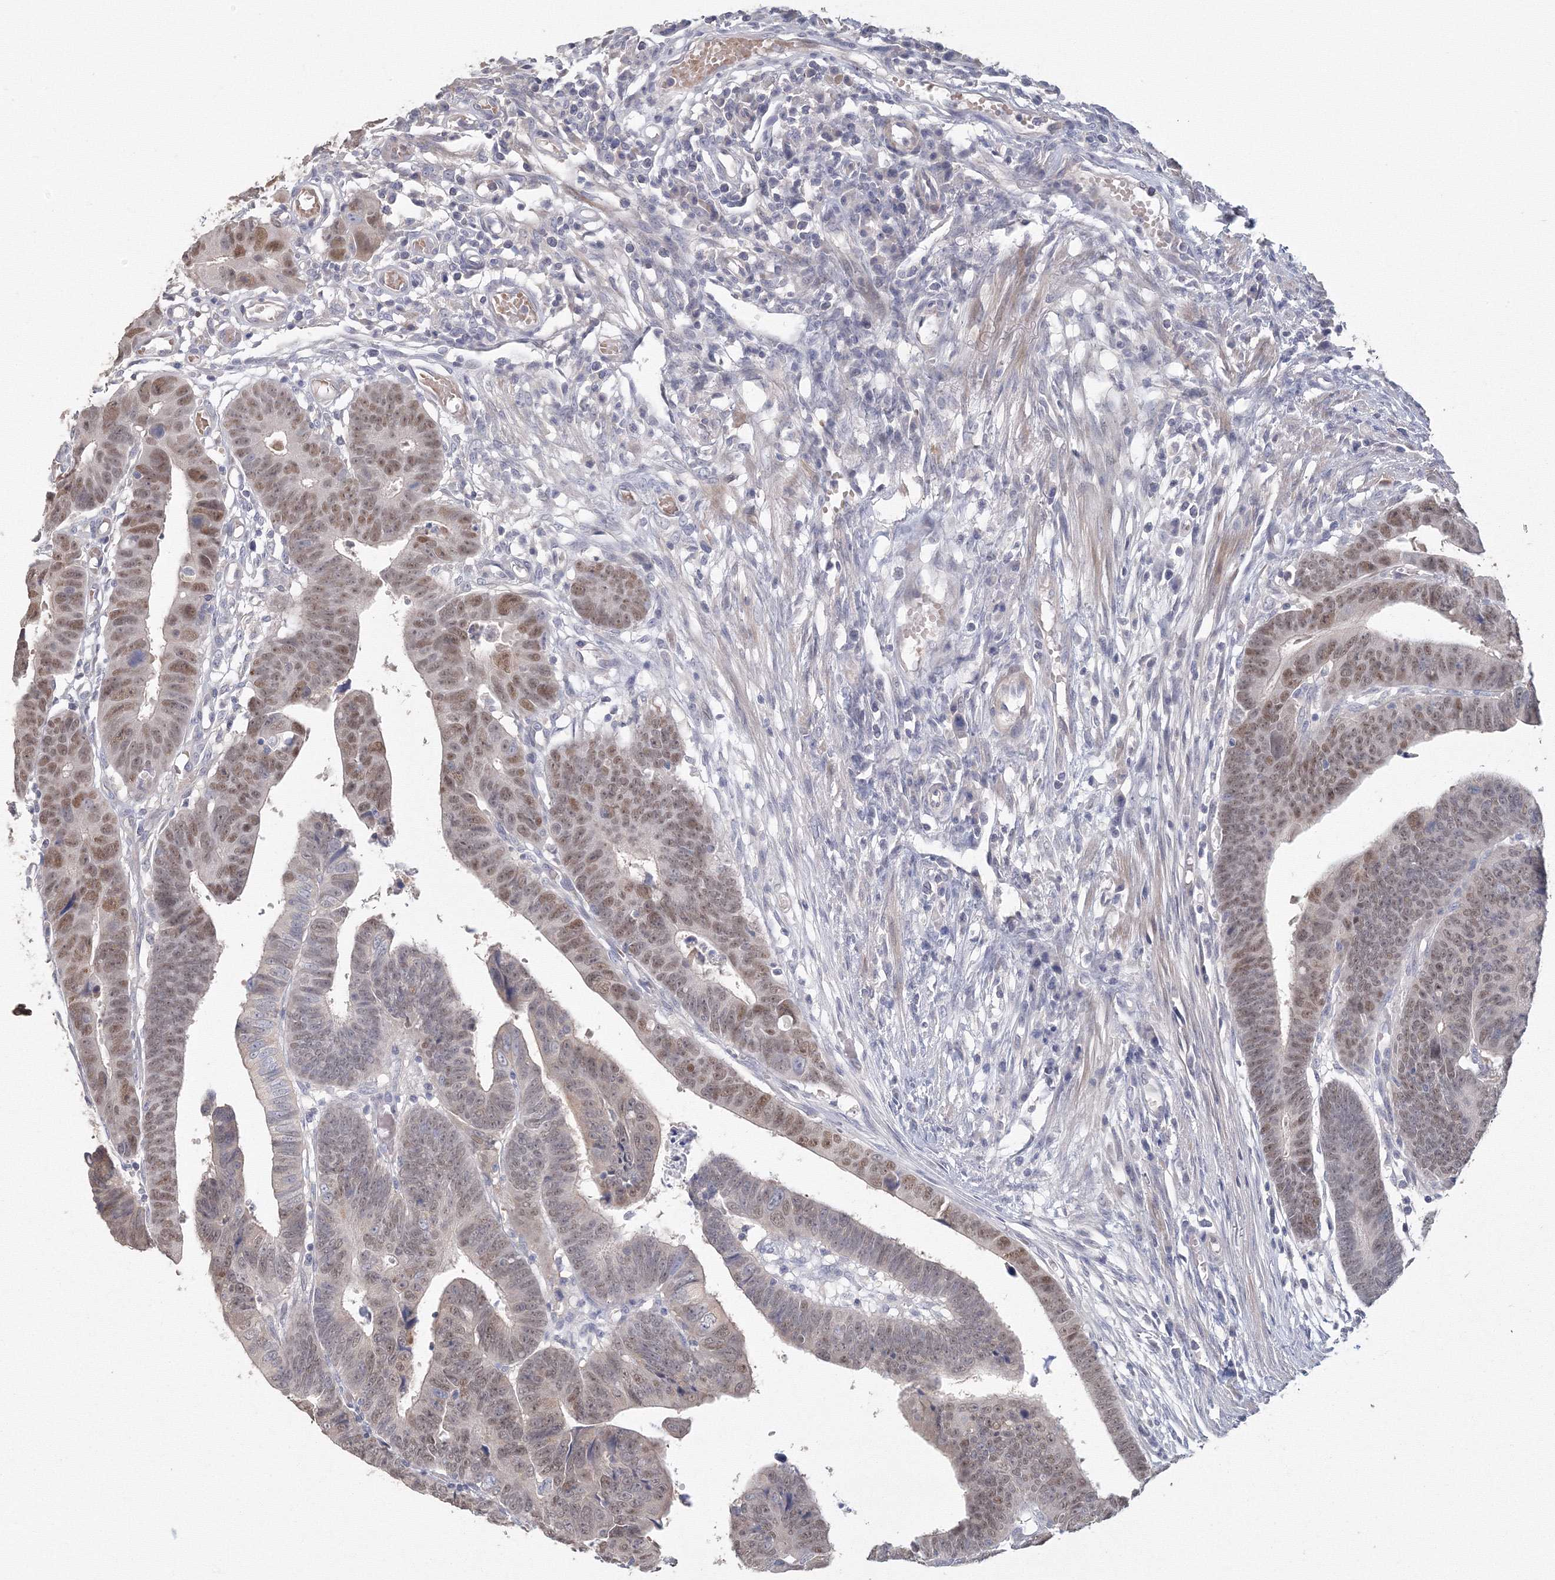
{"staining": {"intensity": "moderate", "quantity": "25%-75%", "location": "nuclear"}, "tissue": "colorectal cancer", "cell_type": "Tumor cells", "image_type": "cancer", "snomed": [{"axis": "morphology", "description": "Adenocarcinoma, NOS"}, {"axis": "topography", "description": "Rectum"}], "caption": "DAB (3,3'-diaminobenzidine) immunohistochemical staining of colorectal cancer (adenocarcinoma) reveals moderate nuclear protein staining in approximately 25%-75% of tumor cells.", "gene": "TACC2", "patient": {"sex": "female", "age": 65}}